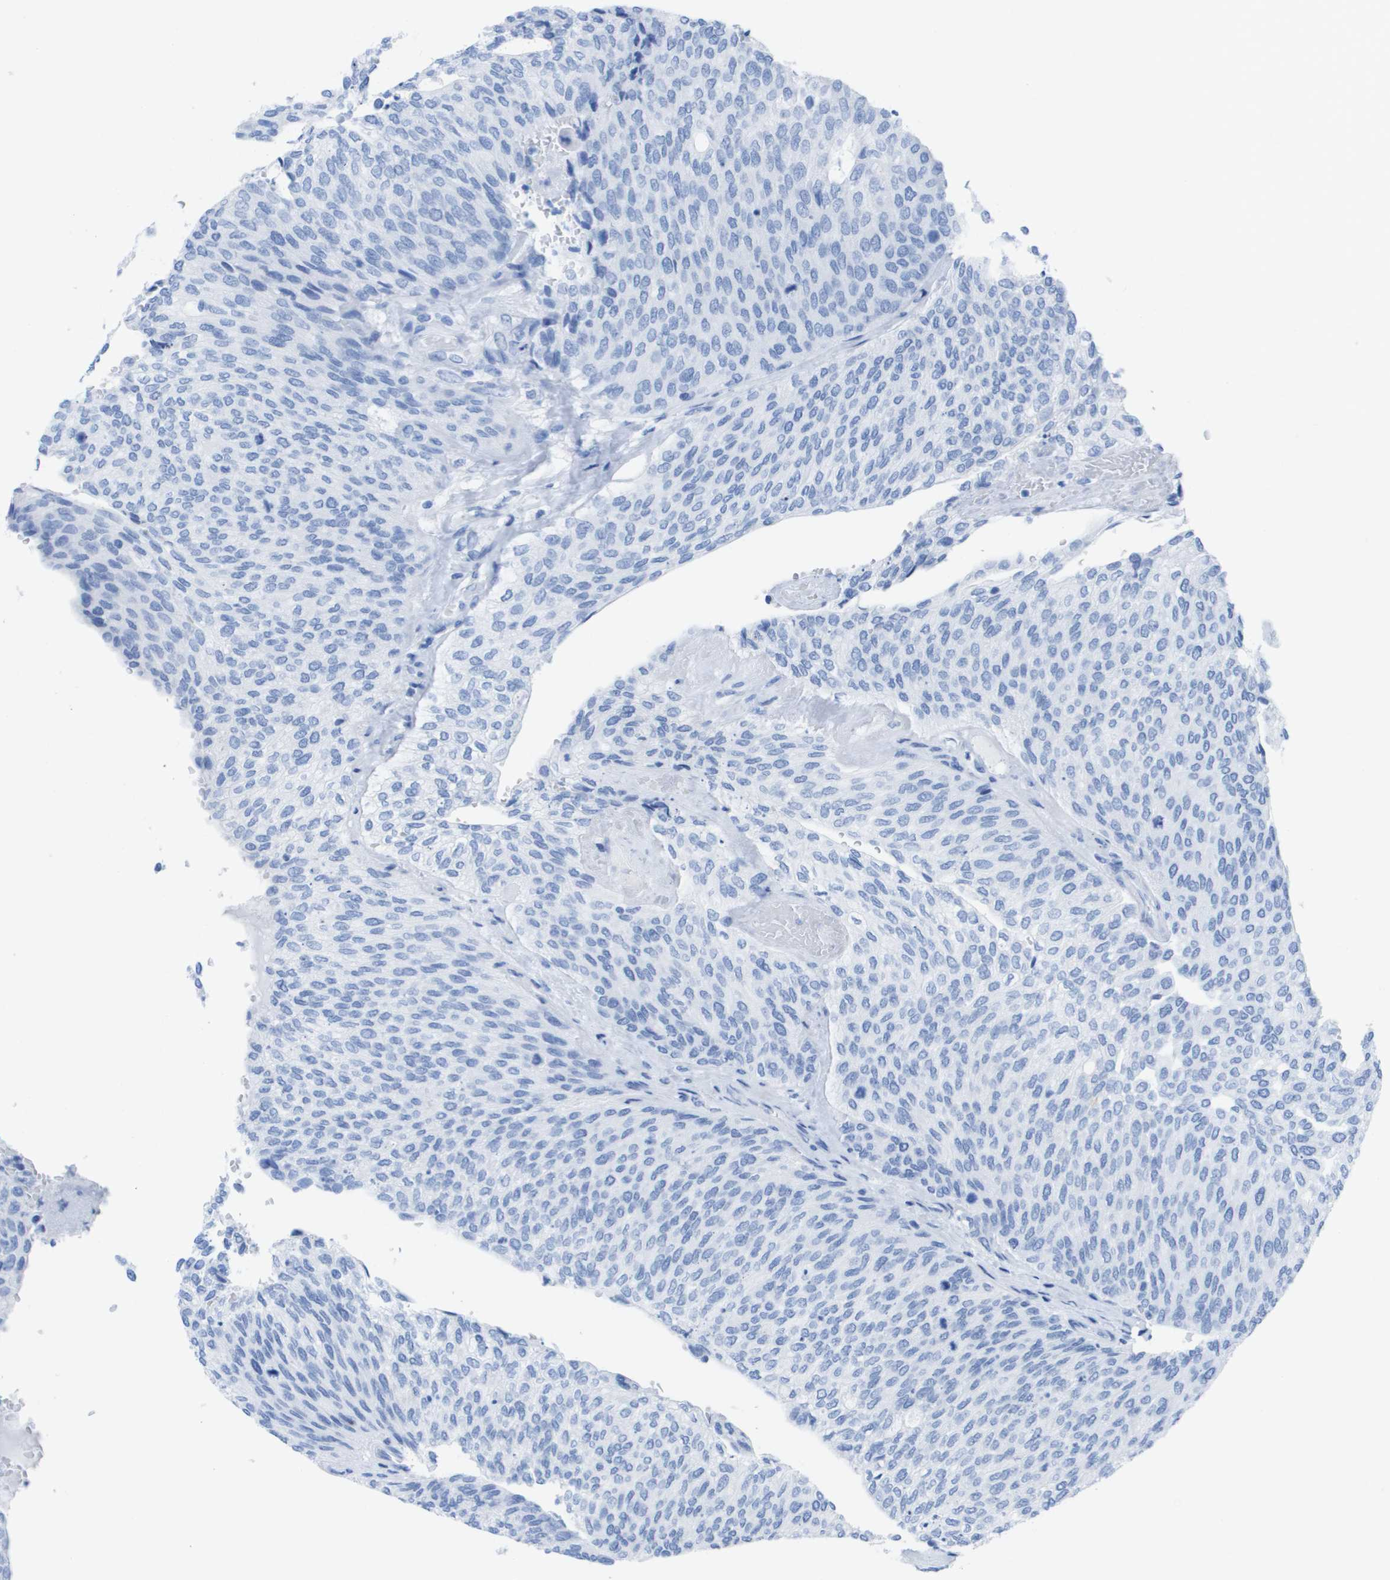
{"staining": {"intensity": "negative", "quantity": "none", "location": "none"}, "tissue": "urothelial cancer", "cell_type": "Tumor cells", "image_type": "cancer", "snomed": [{"axis": "morphology", "description": "Urothelial carcinoma, Low grade"}, {"axis": "topography", "description": "Urinary bladder"}], "caption": "Tumor cells are negative for brown protein staining in urothelial cancer. Nuclei are stained in blue.", "gene": "KCNA3", "patient": {"sex": "female", "age": 79}}